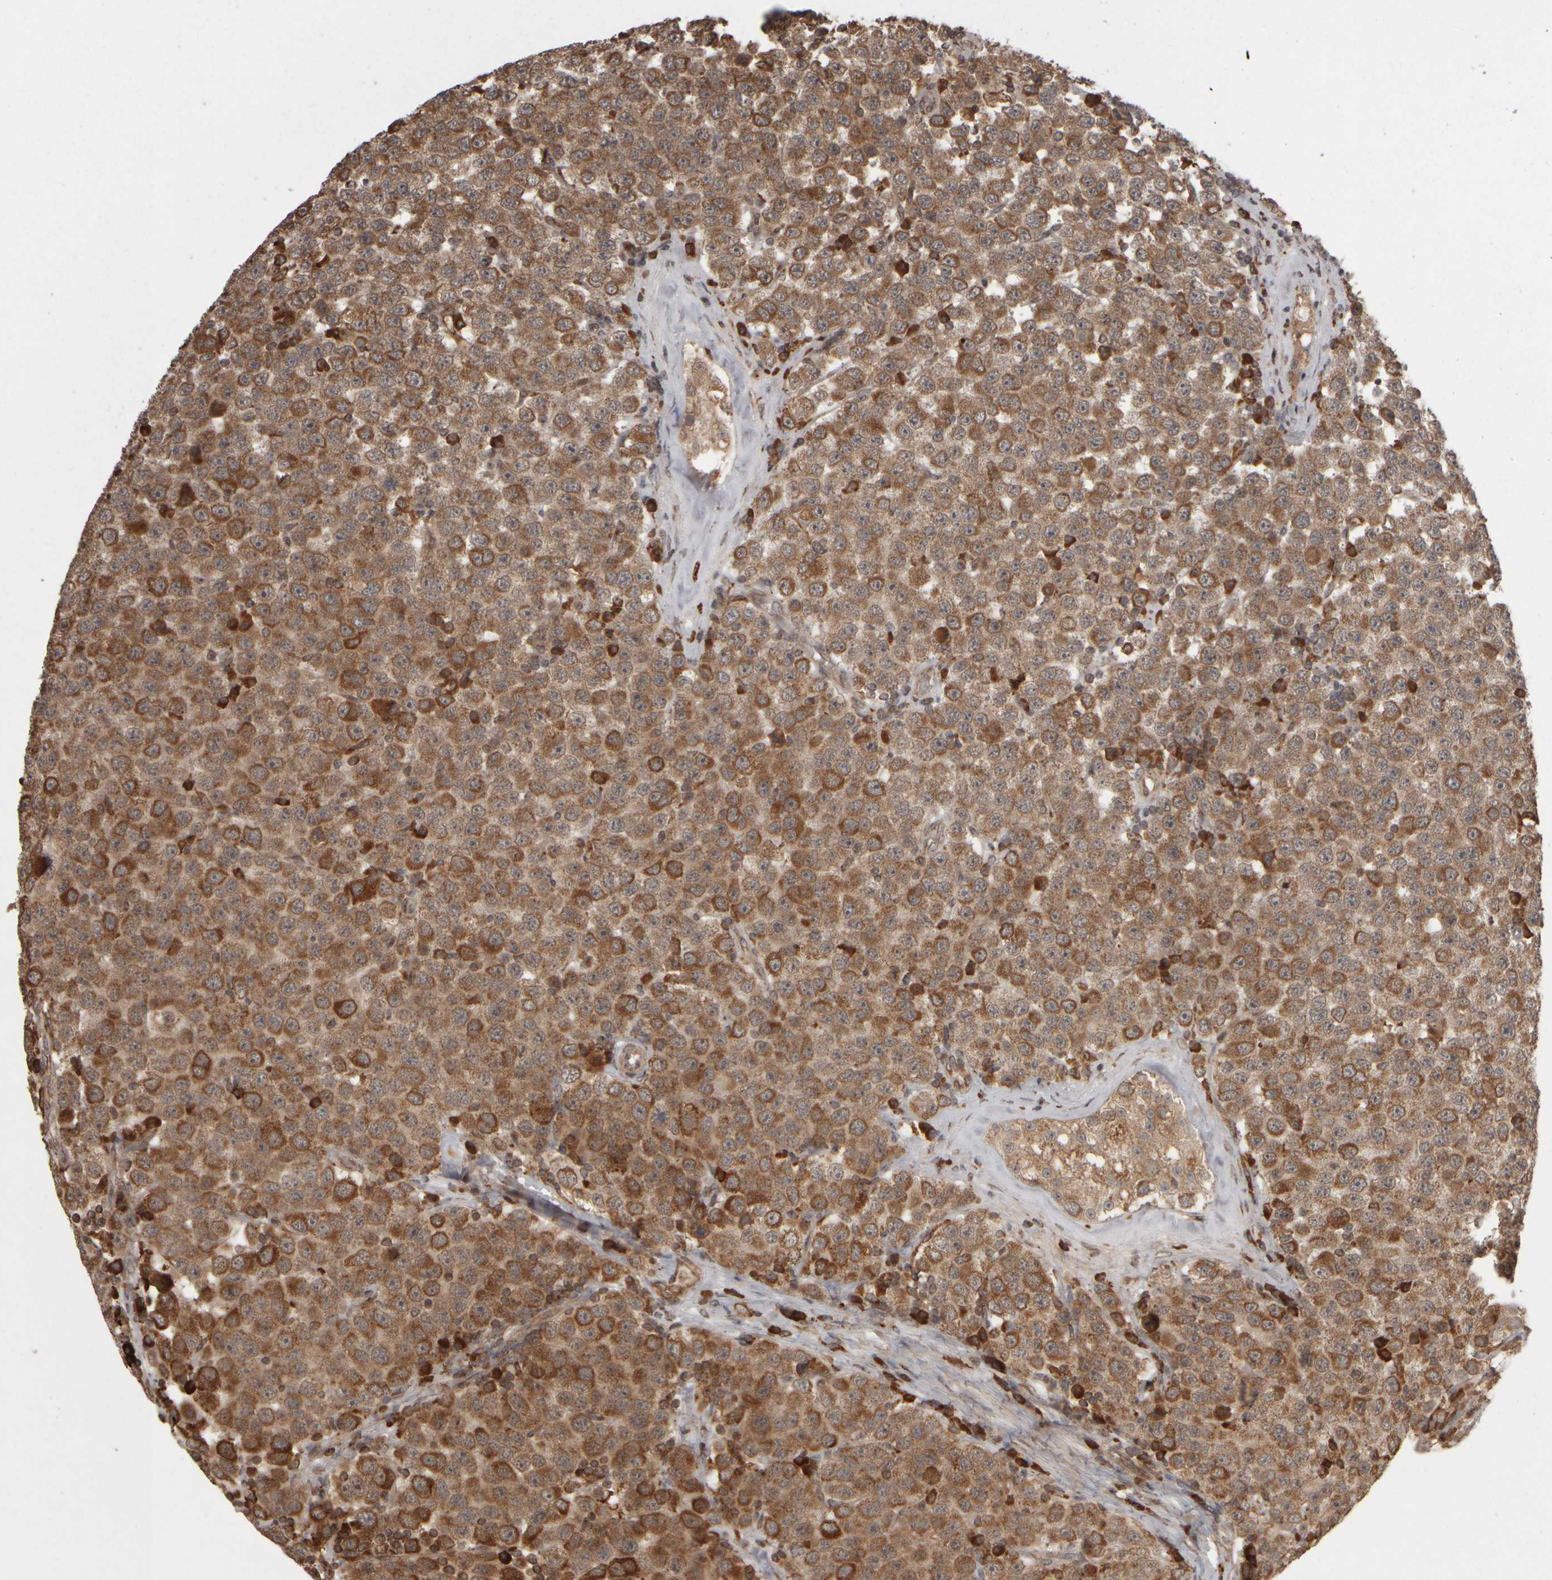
{"staining": {"intensity": "moderate", "quantity": ">75%", "location": "cytoplasmic/membranous"}, "tissue": "testis cancer", "cell_type": "Tumor cells", "image_type": "cancer", "snomed": [{"axis": "morphology", "description": "Seminoma, NOS"}, {"axis": "topography", "description": "Testis"}], "caption": "A brown stain labels moderate cytoplasmic/membranous expression of a protein in seminoma (testis) tumor cells.", "gene": "AGBL3", "patient": {"sex": "male", "age": 28}}